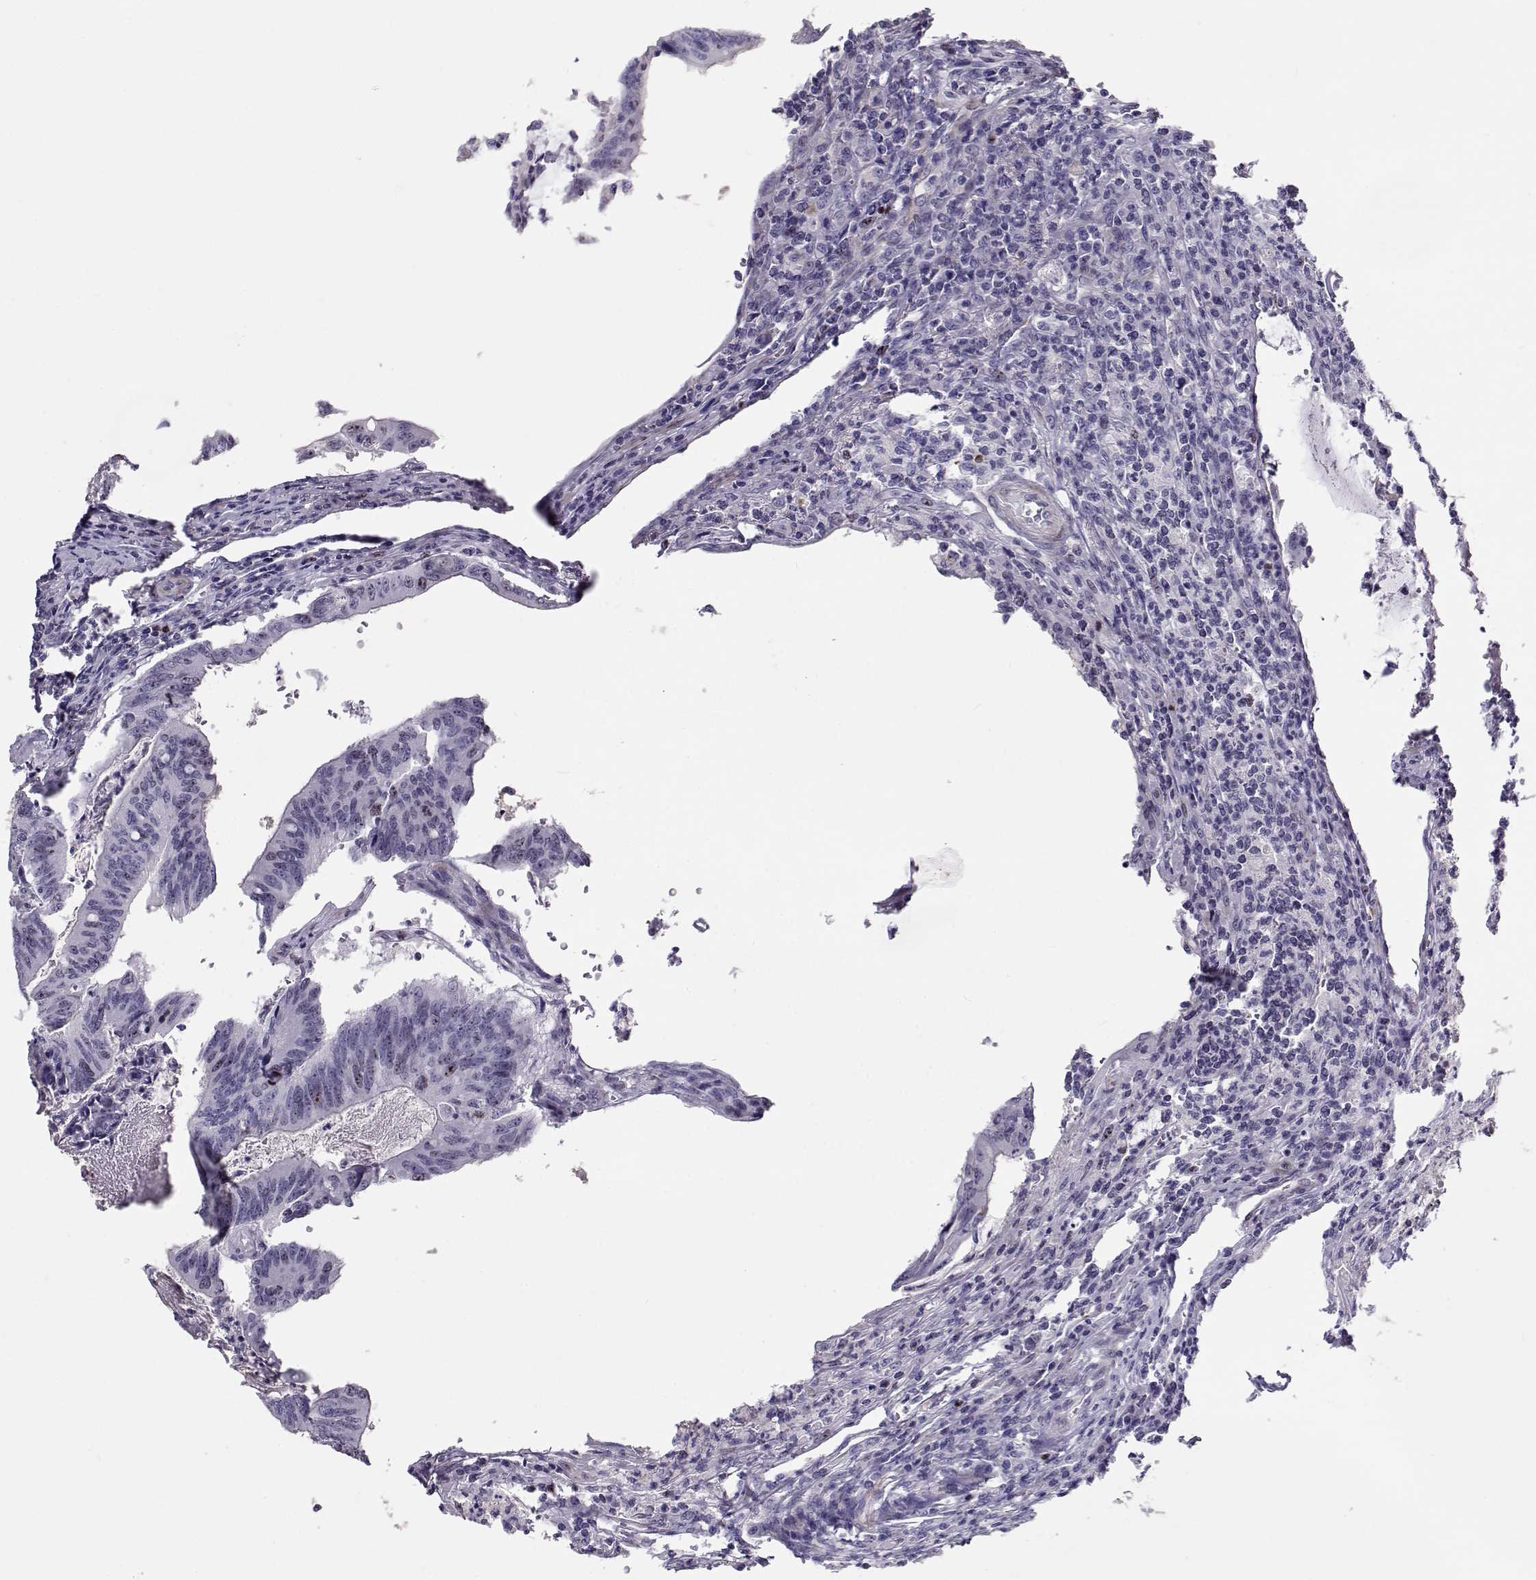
{"staining": {"intensity": "negative", "quantity": "none", "location": "none"}, "tissue": "colorectal cancer", "cell_type": "Tumor cells", "image_type": "cancer", "snomed": [{"axis": "morphology", "description": "Adenocarcinoma, NOS"}, {"axis": "topography", "description": "Colon"}], "caption": "The photomicrograph shows no staining of tumor cells in colorectal cancer.", "gene": "NPW", "patient": {"sex": "female", "age": 70}}